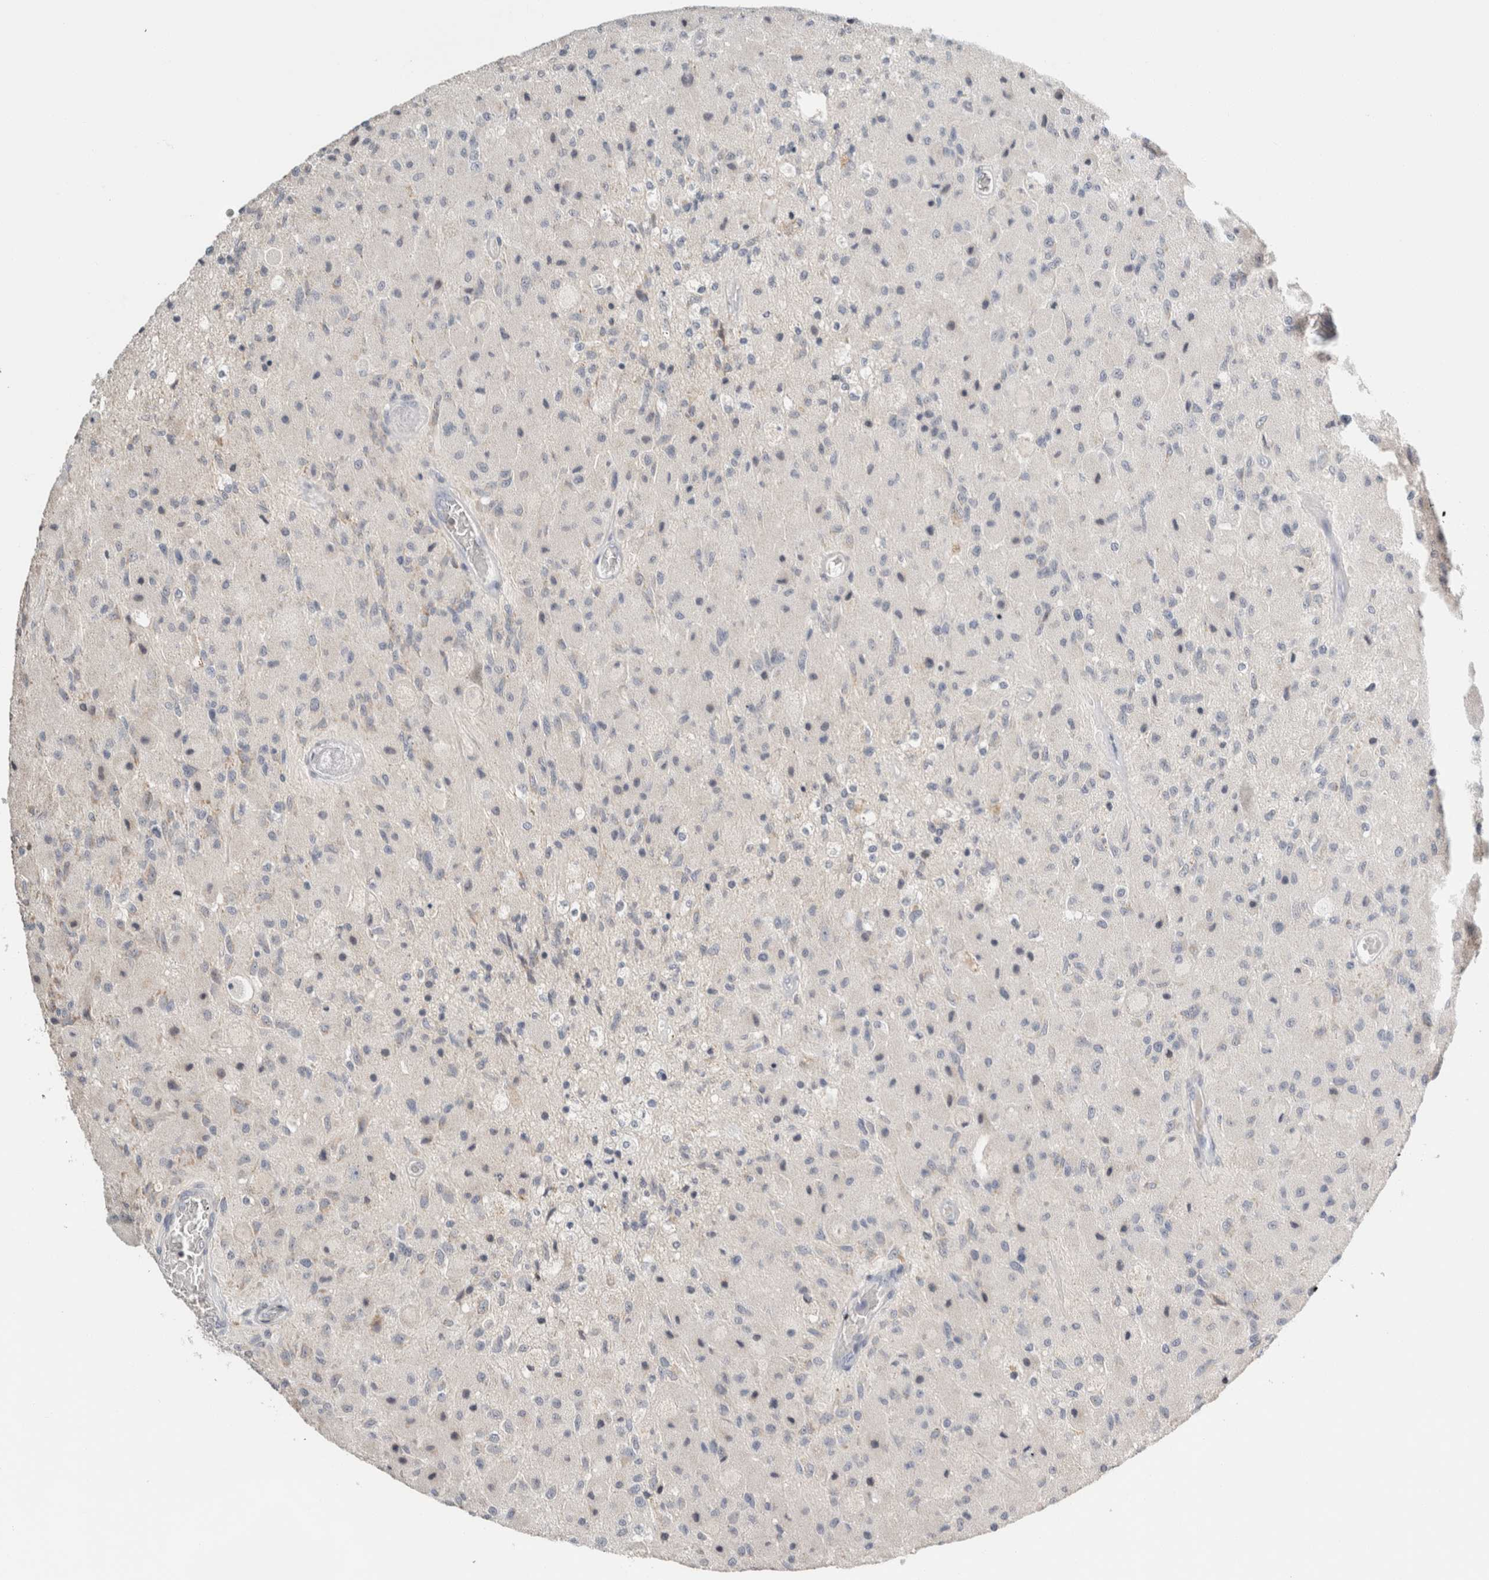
{"staining": {"intensity": "negative", "quantity": "none", "location": "none"}, "tissue": "glioma", "cell_type": "Tumor cells", "image_type": "cancer", "snomed": [{"axis": "morphology", "description": "Normal tissue, NOS"}, {"axis": "morphology", "description": "Glioma, malignant, High grade"}, {"axis": "topography", "description": "Cerebral cortex"}], "caption": "High power microscopy photomicrograph of an immunohistochemistry histopathology image of glioma, revealing no significant positivity in tumor cells. The staining was performed using DAB (3,3'-diaminobenzidine) to visualize the protein expression in brown, while the nuclei were stained in blue with hematoxylin (Magnification: 20x).", "gene": "CRAT", "patient": {"sex": "male", "age": 77}}